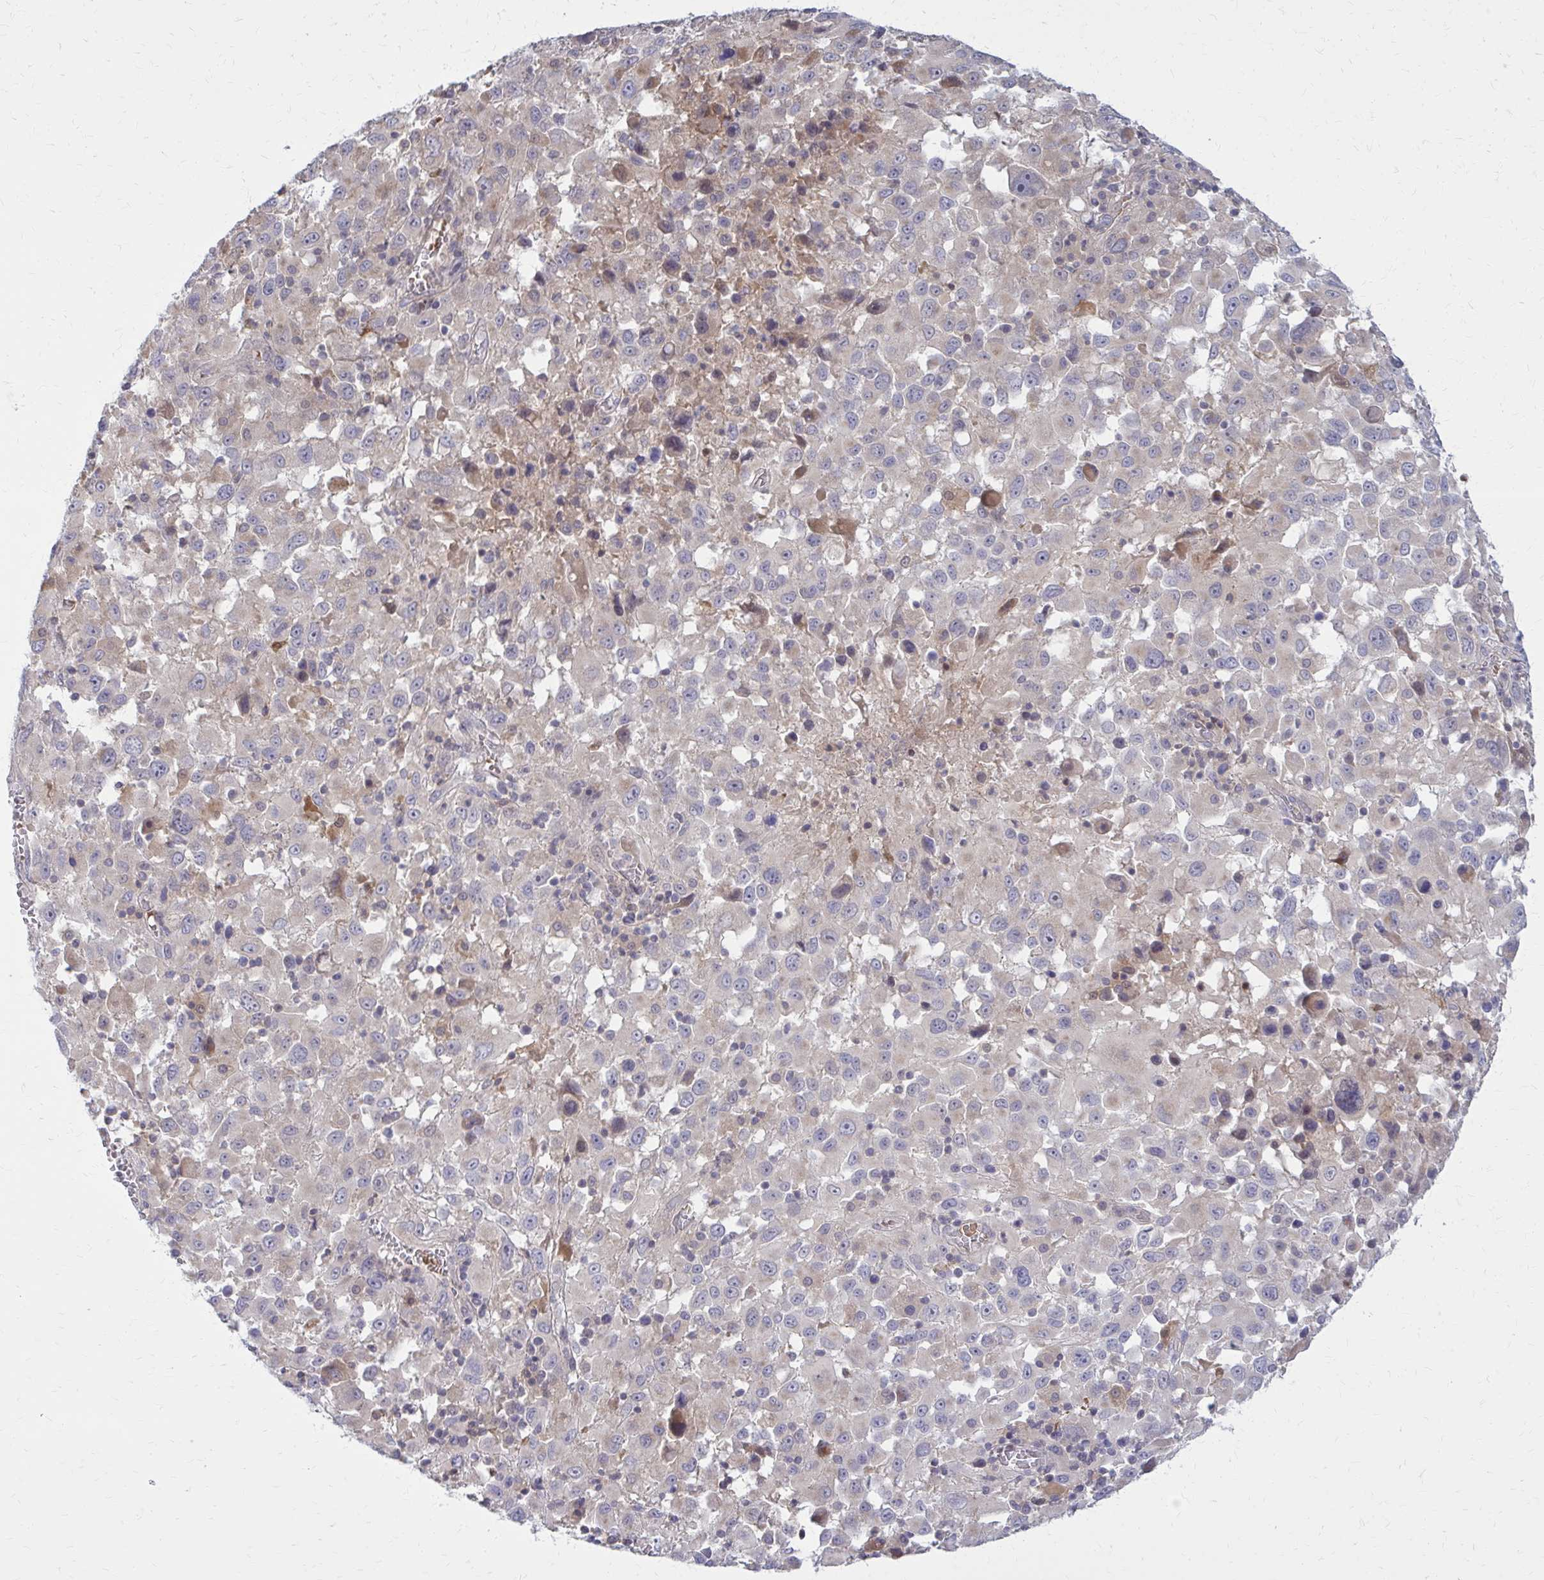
{"staining": {"intensity": "weak", "quantity": "<25%", "location": "cytoplasmic/membranous"}, "tissue": "melanoma", "cell_type": "Tumor cells", "image_type": "cancer", "snomed": [{"axis": "morphology", "description": "Malignant melanoma, Metastatic site"}, {"axis": "topography", "description": "Soft tissue"}], "caption": "Histopathology image shows no significant protein expression in tumor cells of melanoma. Nuclei are stained in blue.", "gene": "DBI", "patient": {"sex": "male", "age": 50}}